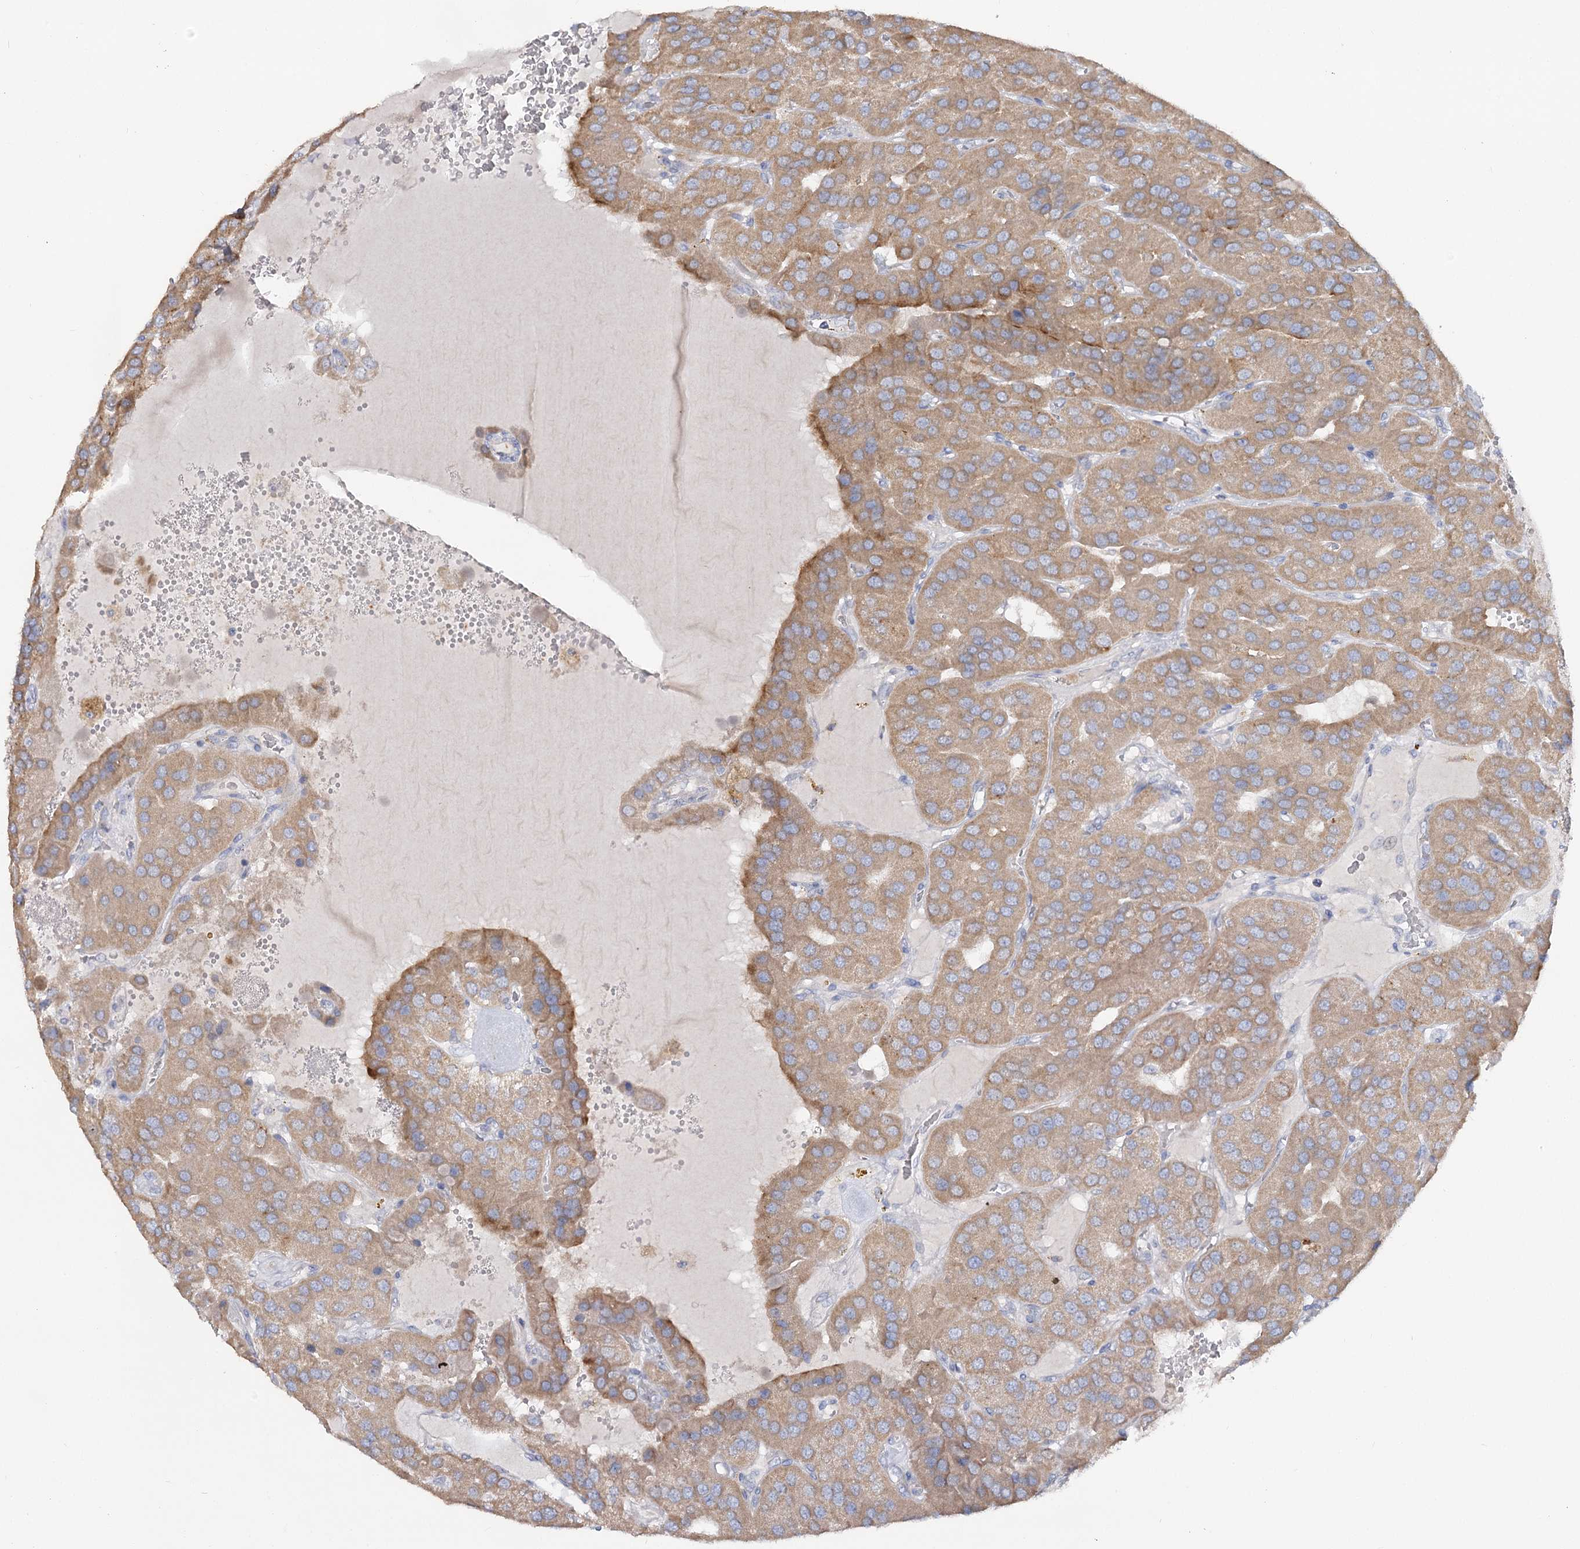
{"staining": {"intensity": "moderate", "quantity": ">75%", "location": "cytoplasmic/membranous"}, "tissue": "parathyroid gland", "cell_type": "Glandular cells", "image_type": "normal", "snomed": [{"axis": "morphology", "description": "Normal tissue, NOS"}, {"axis": "morphology", "description": "Adenoma, NOS"}, {"axis": "topography", "description": "Parathyroid gland"}], "caption": "An IHC image of benign tissue is shown. Protein staining in brown highlights moderate cytoplasmic/membranous positivity in parathyroid gland within glandular cells. (DAB (3,3'-diaminobenzidine) IHC with brightfield microscopy, high magnification).", "gene": "TMEM187", "patient": {"sex": "female", "age": 86}}